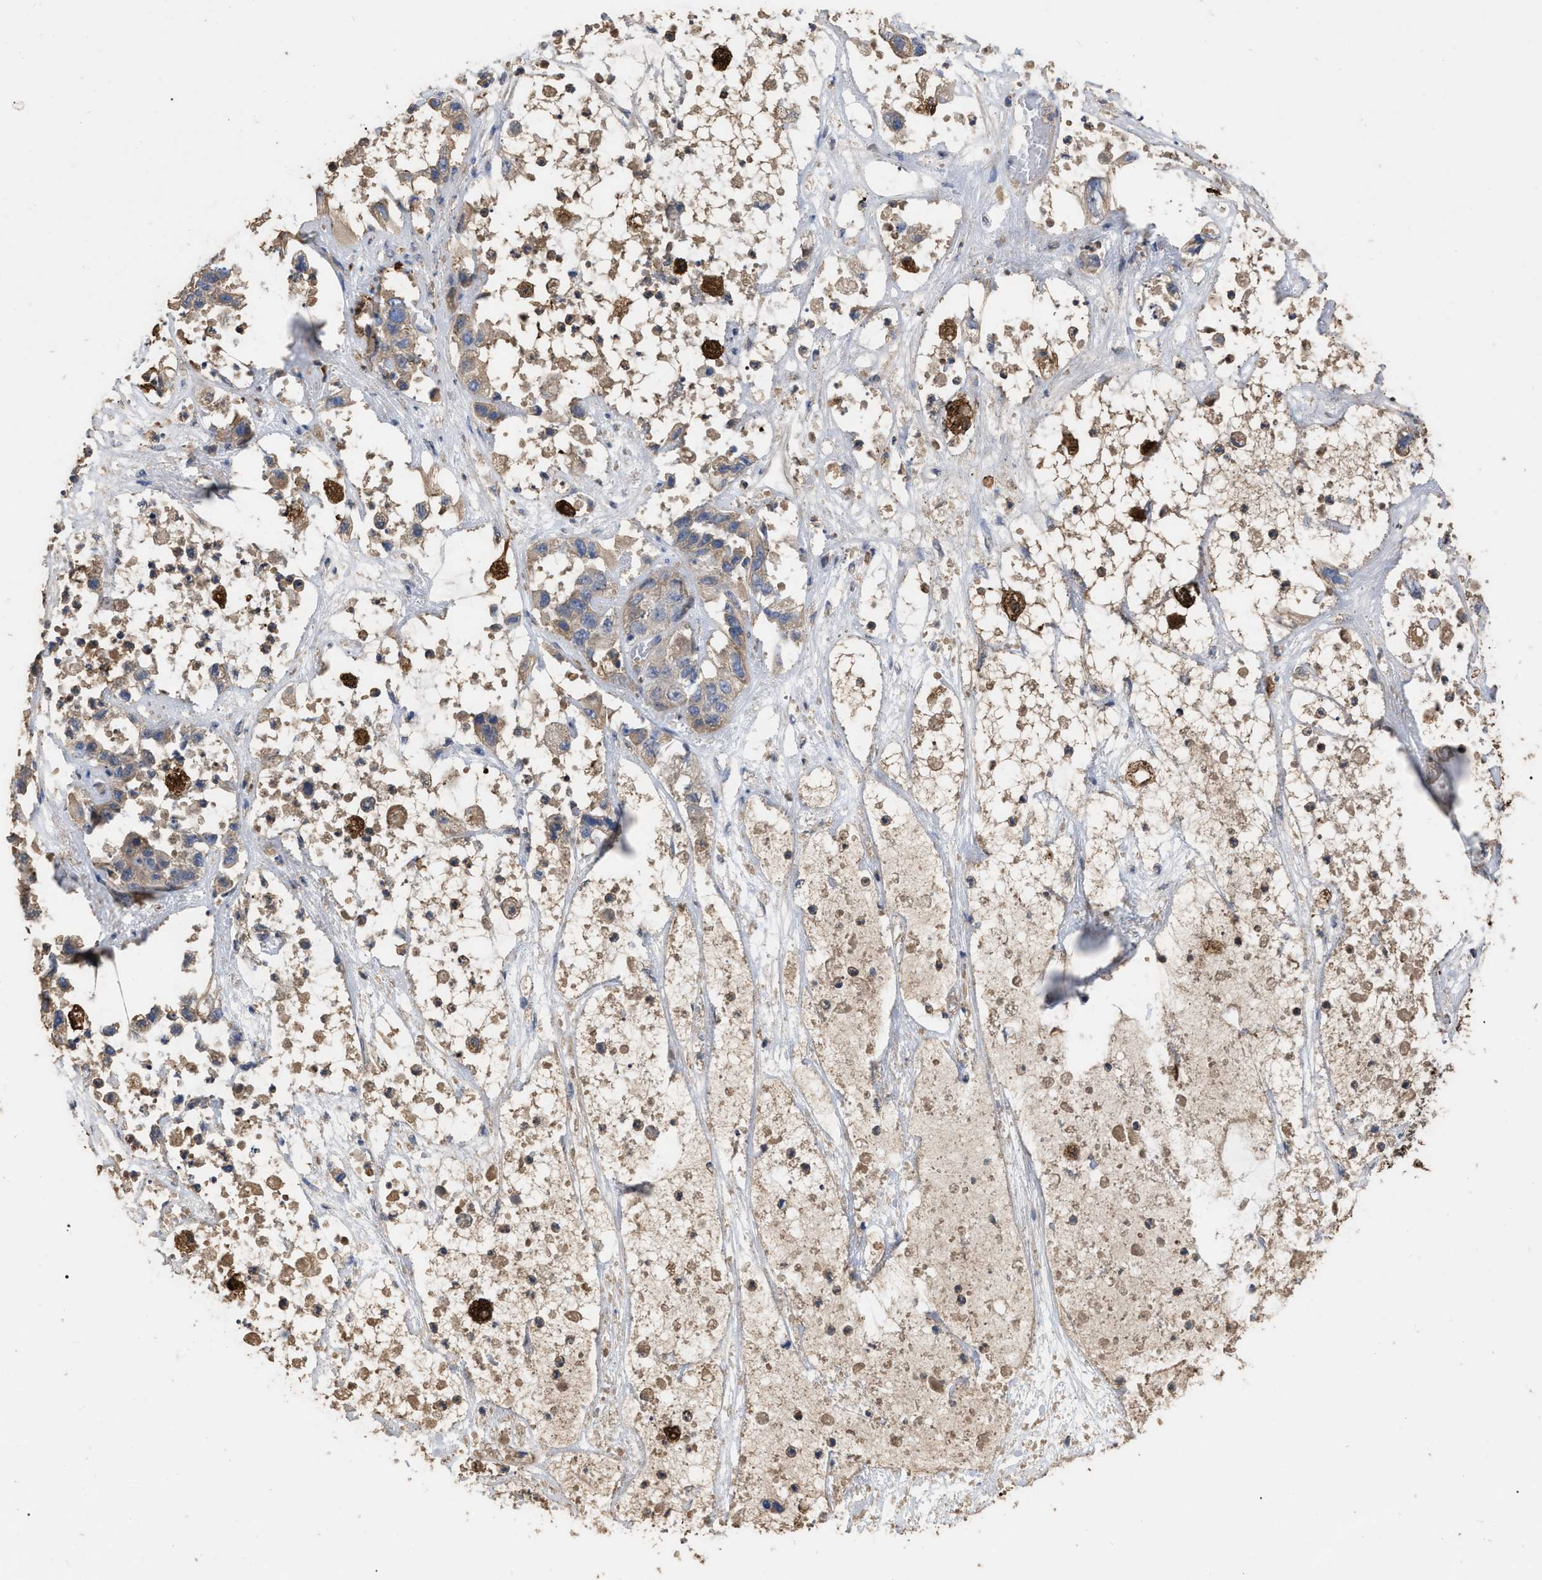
{"staining": {"intensity": "weak", "quantity": ">75%", "location": "cytoplasmic/membranous"}, "tissue": "pancreatic cancer", "cell_type": "Tumor cells", "image_type": "cancer", "snomed": [{"axis": "morphology", "description": "Adenocarcinoma, NOS"}, {"axis": "topography", "description": "Pancreas"}], "caption": "High-power microscopy captured an immunohistochemistry (IHC) photomicrograph of pancreatic adenocarcinoma, revealing weak cytoplasmic/membranous staining in approximately >75% of tumor cells.", "gene": "GPR179", "patient": {"sex": "female", "age": 78}}